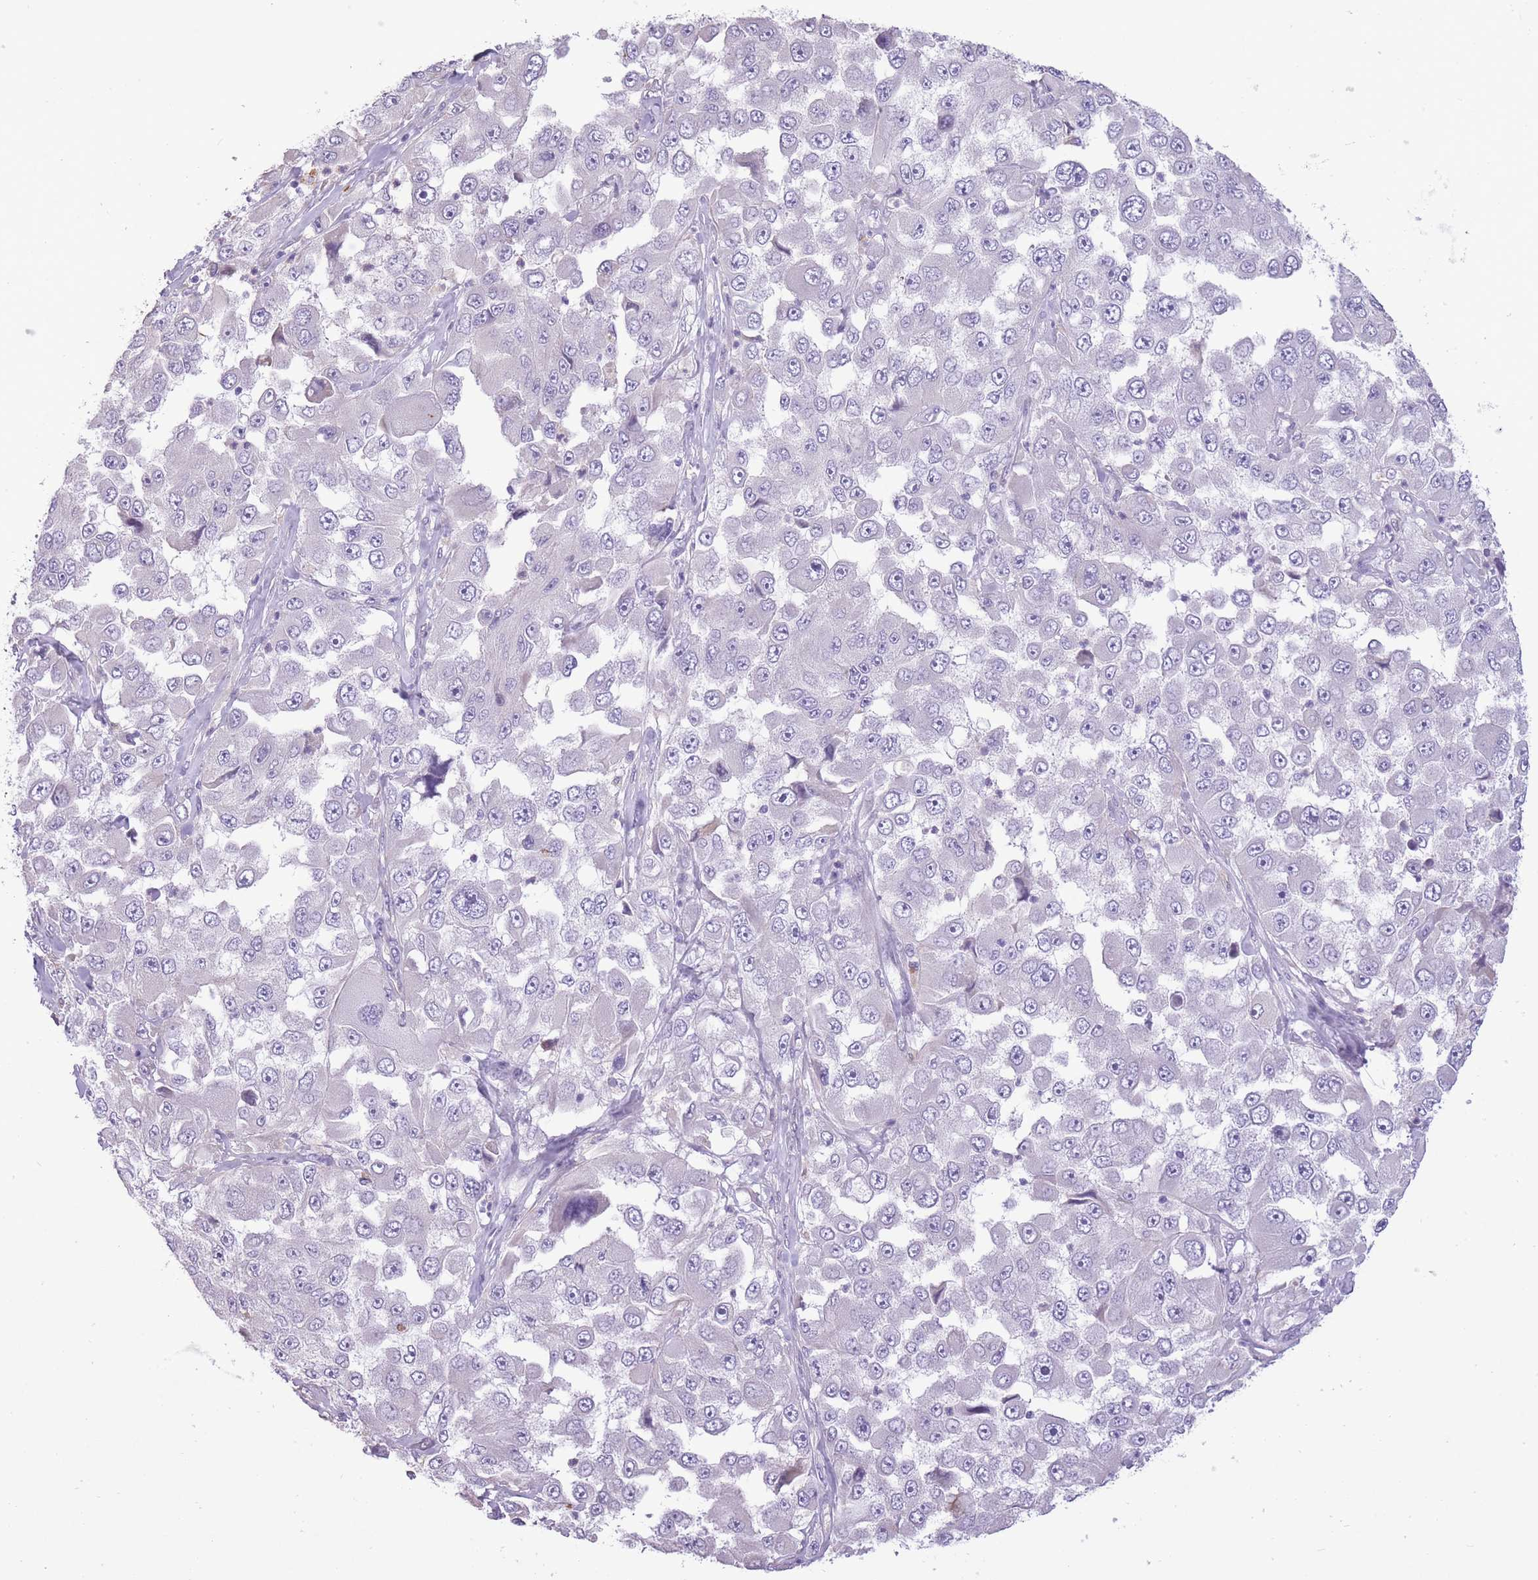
{"staining": {"intensity": "negative", "quantity": "none", "location": "none"}, "tissue": "melanoma", "cell_type": "Tumor cells", "image_type": "cancer", "snomed": [{"axis": "morphology", "description": "Malignant melanoma, Metastatic site"}, {"axis": "topography", "description": "Lymph node"}], "caption": "Tumor cells are negative for brown protein staining in melanoma.", "gene": "WDR70", "patient": {"sex": "male", "age": 62}}